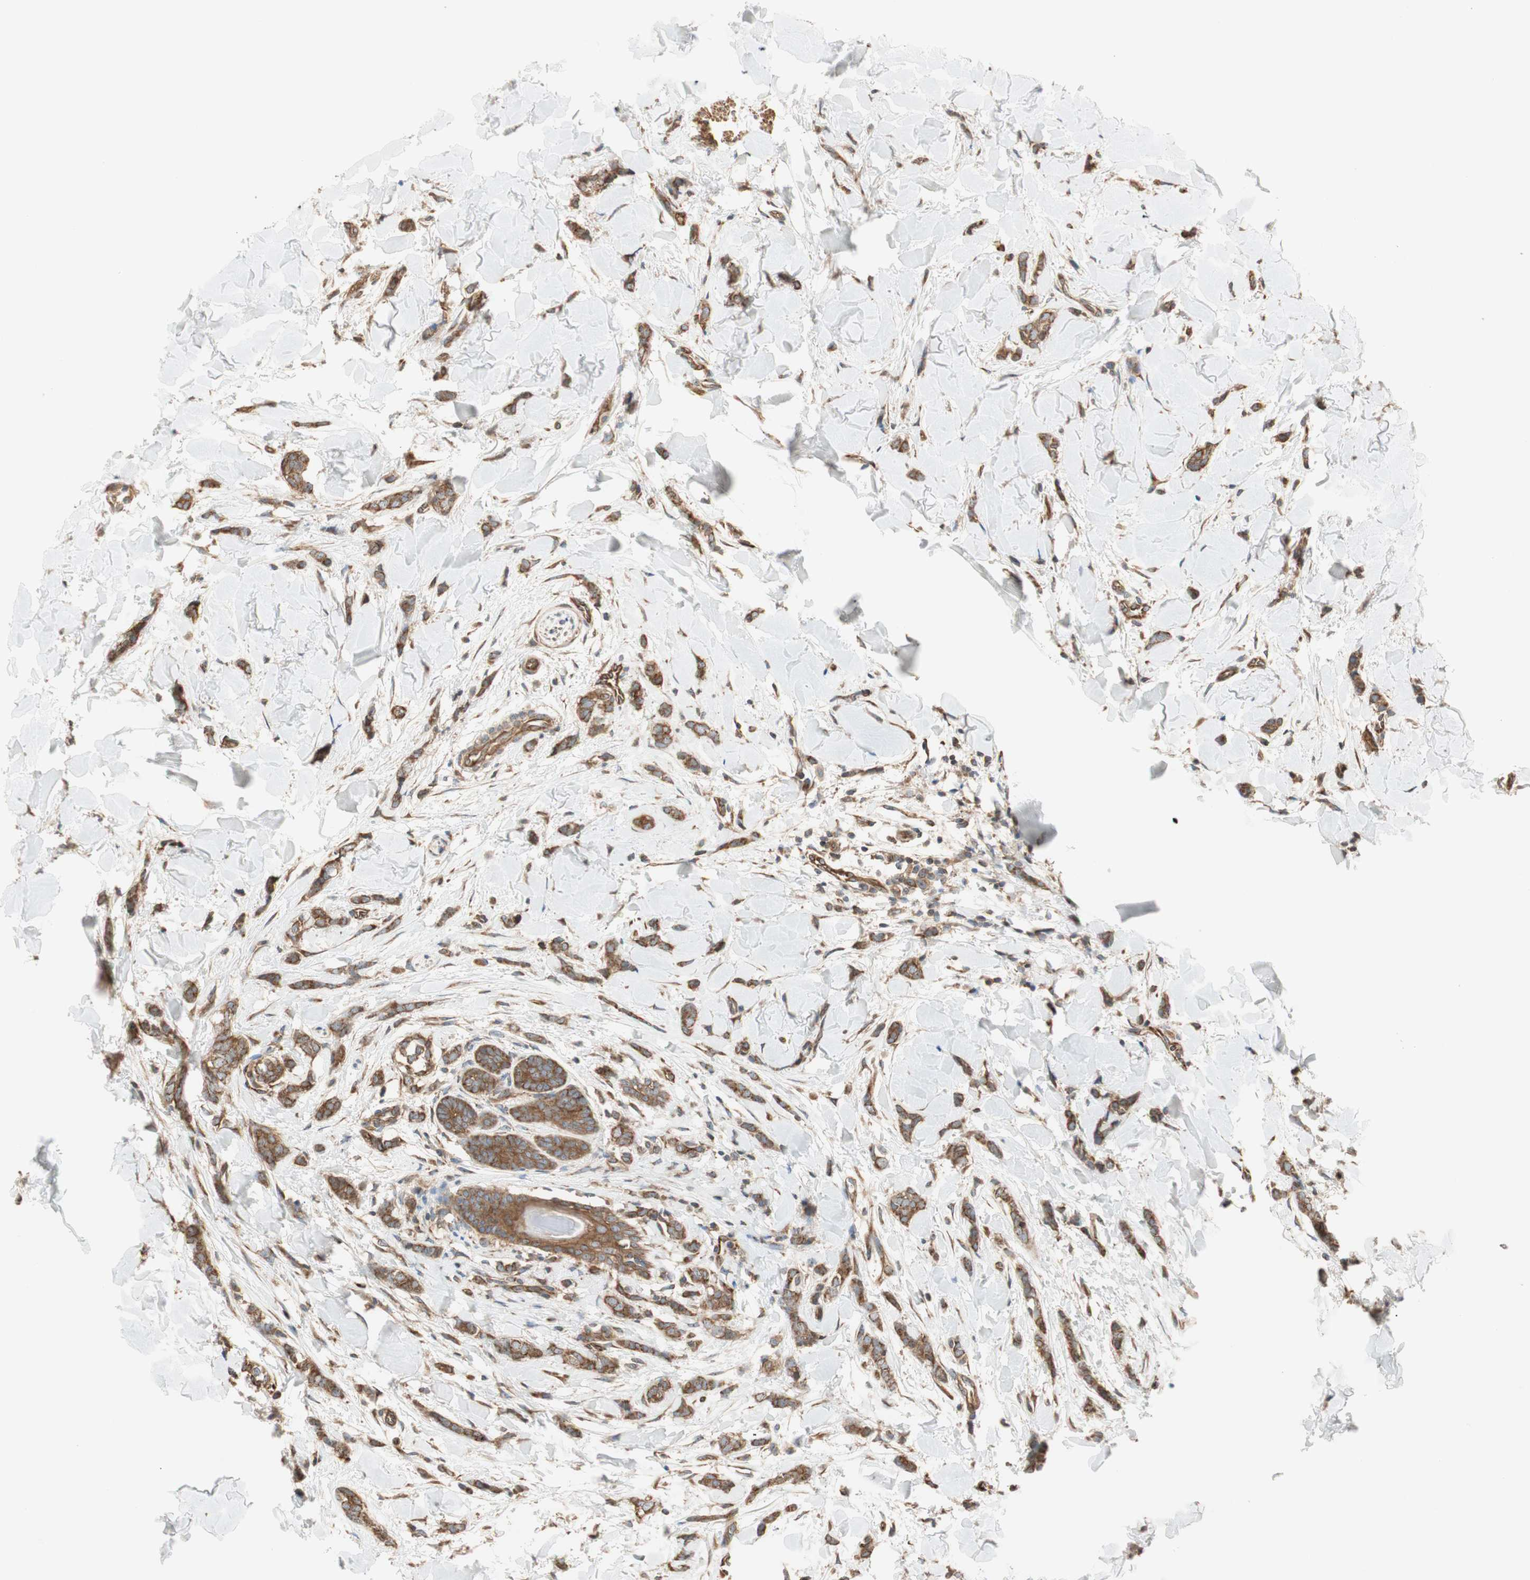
{"staining": {"intensity": "strong", "quantity": ">75%", "location": "cytoplasmic/membranous"}, "tissue": "breast cancer", "cell_type": "Tumor cells", "image_type": "cancer", "snomed": [{"axis": "morphology", "description": "Lobular carcinoma"}, {"axis": "topography", "description": "Skin"}, {"axis": "topography", "description": "Breast"}], "caption": "High-power microscopy captured an immunohistochemistry image of breast cancer, revealing strong cytoplasmic/membranous expression in approximately >75% of tumor cells. The protein of interest is shown in brown color, while the nuclei are stained blue.", "gene": "CTTNBP2NL", "patient": {"sex": "female", "age": 46}}